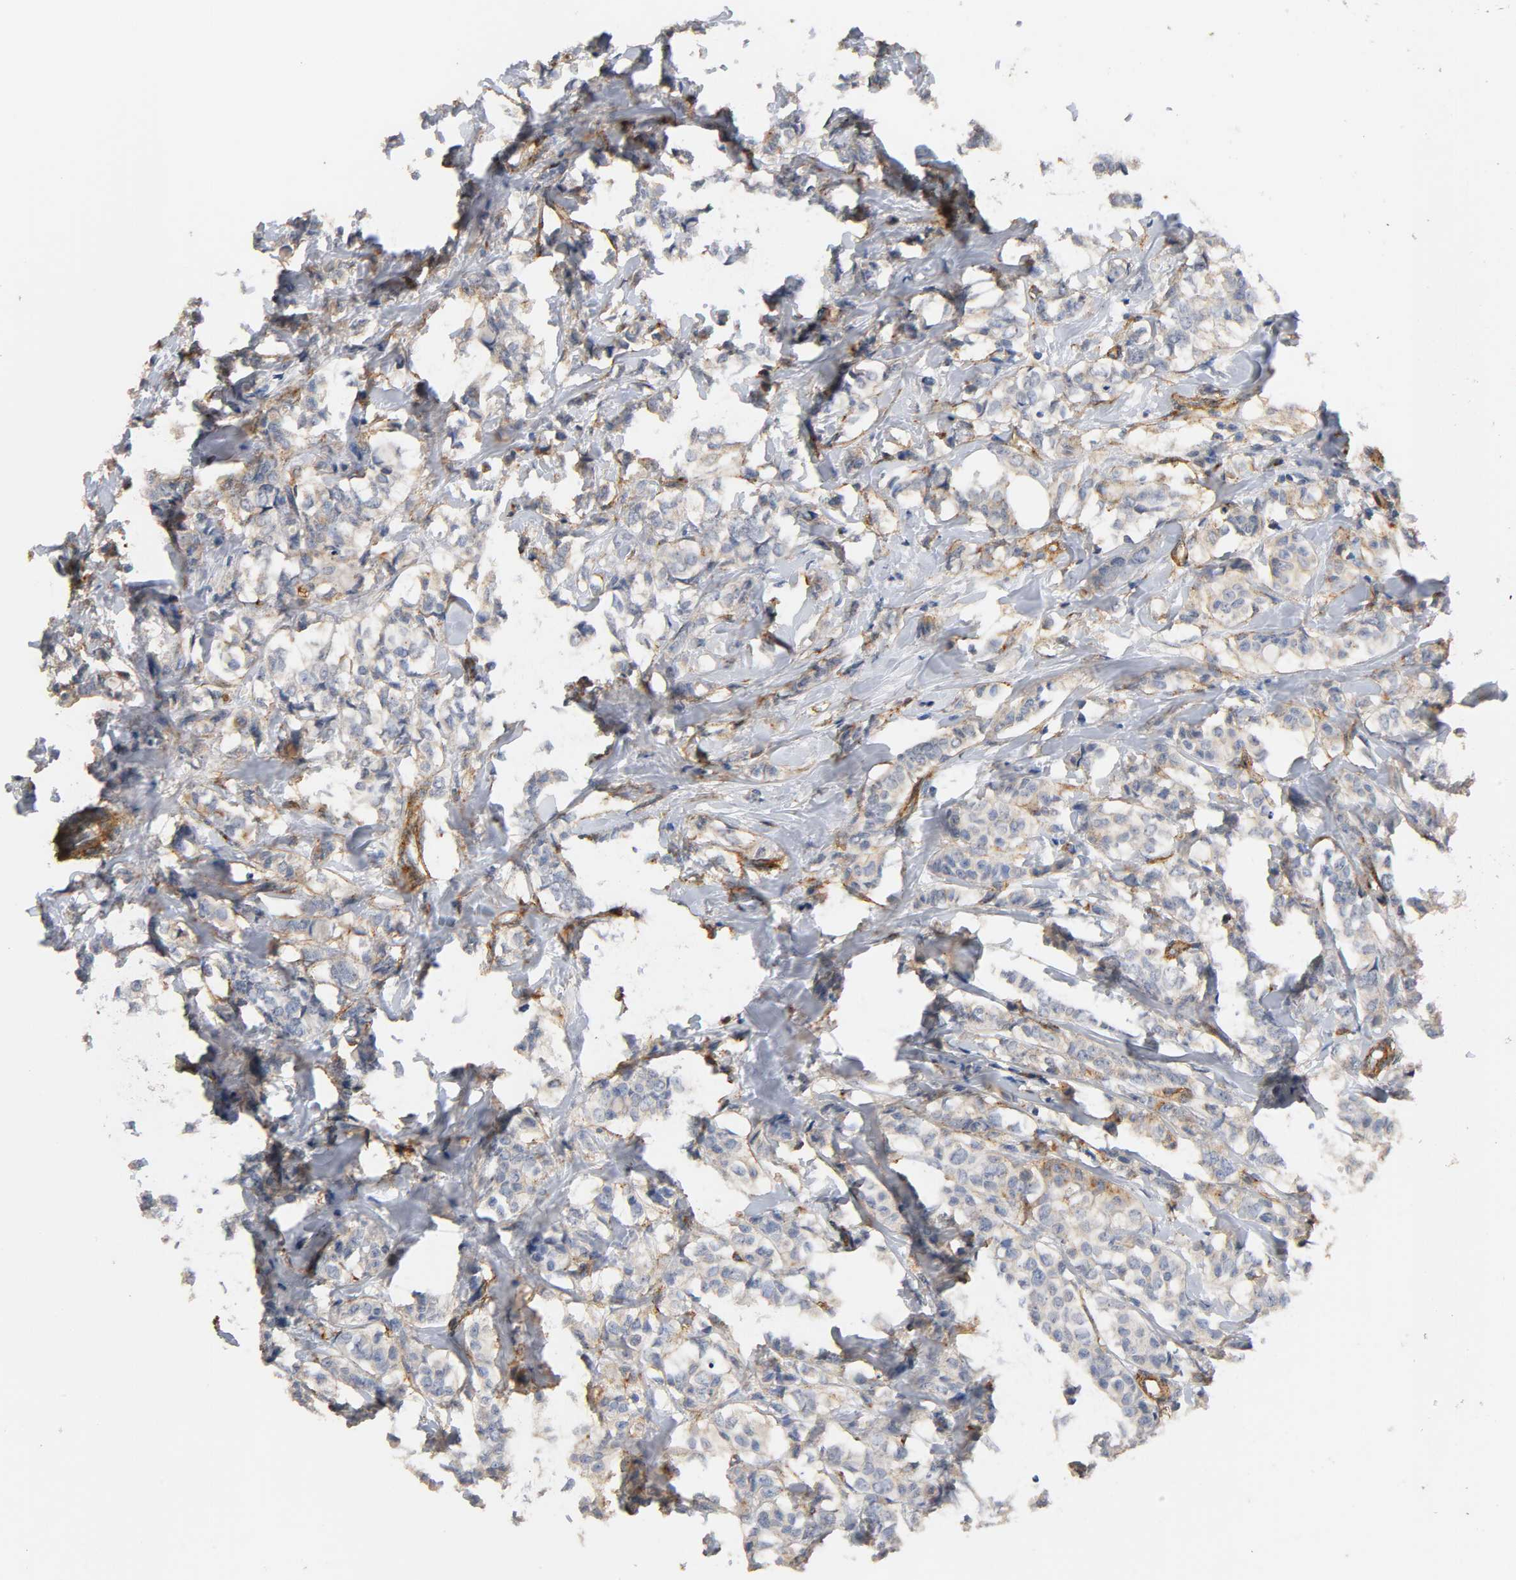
{"staining": {"intensity": "weak", "quantity": "25%-75%", "location": "cytoplasmic/membranous"}, "tissue": "breast cancer", "cell_type": "Tumor cells", "image_type": "cancer", "snomed": [{"axis": "morphology", "description": "Lobular carcinoma"}, {"axis": "topography", "description": "Breast"}], "caption": "Tumor cells reveal weak cytoplasmic/membranous staining in about 25%-75% of cells in breast cancer. The staining was performed using DAB, with brown indicating positive protein expression. Nuclei are stained blue with hematoxylin.", "gene": "IFITM3", "patient": {"sex": "female", "age": 60}}